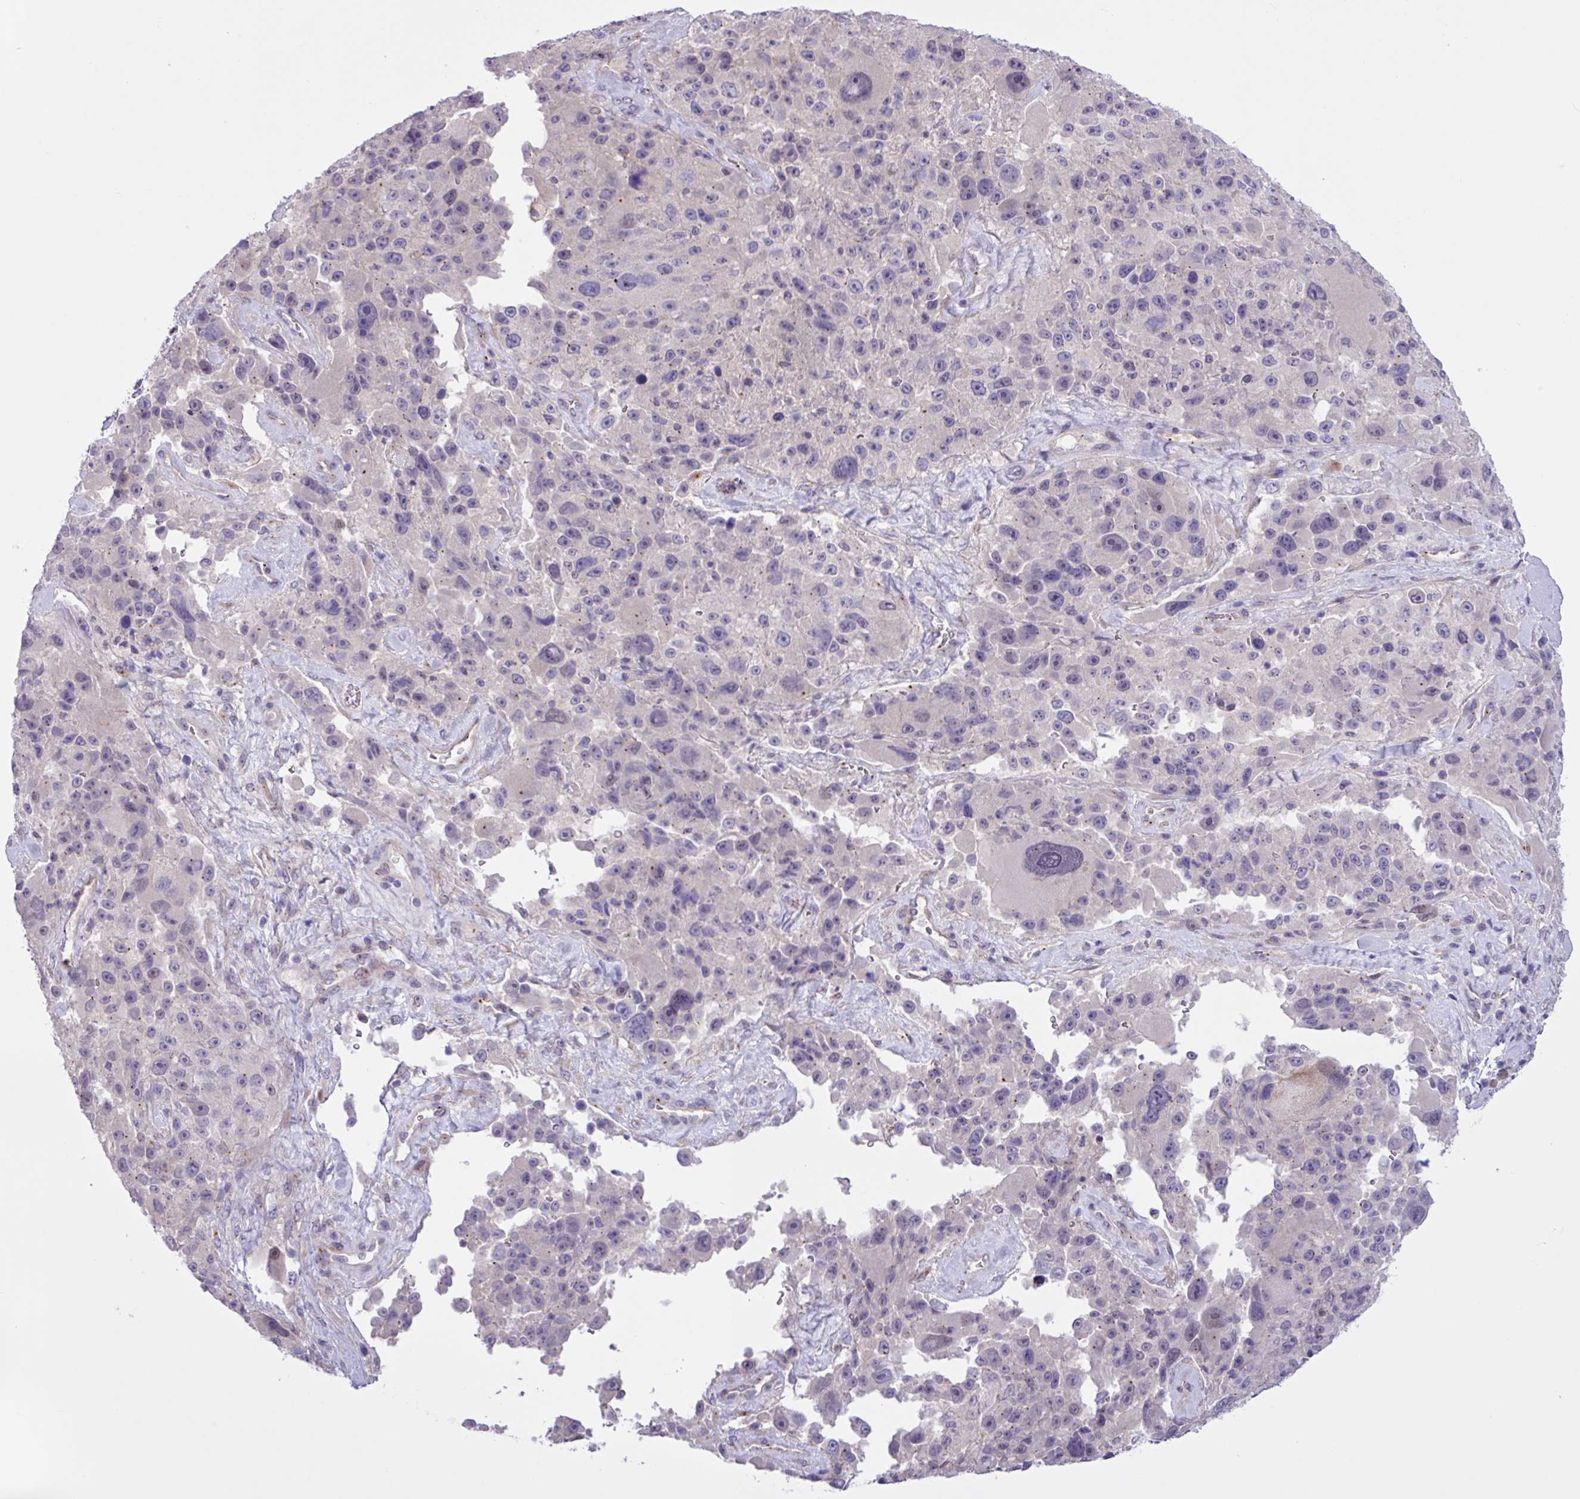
{"staining": {"intensity": "negative", "quantity": "none", "location": "none"}, "tissue": "melanoma", "cell_type": "Tumor cells", "image_type": "cancer", "snomed": [{"axis": "morphology", "description": "Malignant melanoma, Metastatic site"}, {"axis": "topography", "description": "Lymph node"}], "caption": "Image shows no significant protein staining in tumor cells of malignant melanoma (metastatic site).", "gene": "SPINK8", "patient": {"sex": "male", "age": 62}}